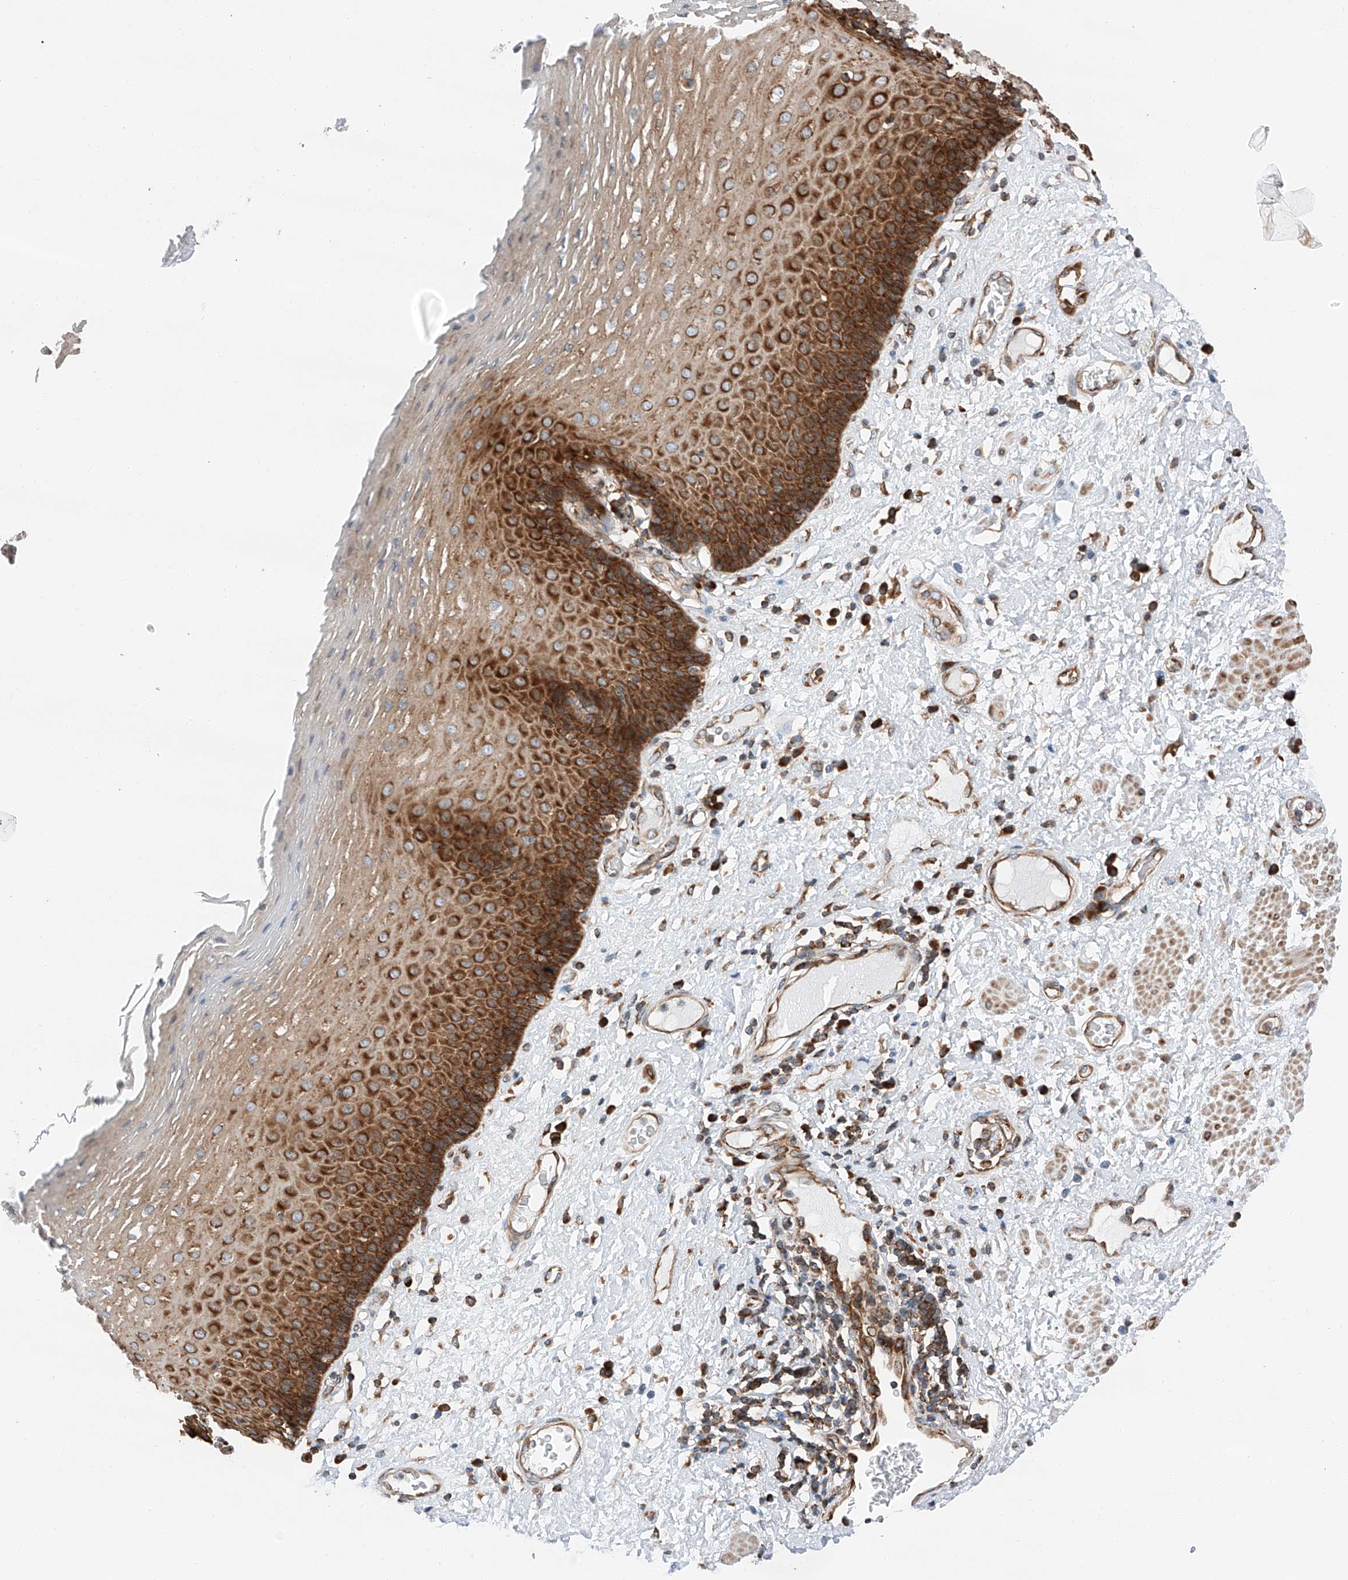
{"staining": {"intensity": "strong", "quantity": "25%-75%", "location": "cytoplasmic/membranous"}, "tissue": "esophagus", "cell_type": "Squamous epithelial cells", "image_type": "normal", "snomed": [{"axis": "morphology", "description": "Normal tissue, NOS"}, {"axis": "morphology", "description": "Adenocarcinoma, NOS"}, {"axis": "topography", "description": "Esophagus"}], "caption": "Immunohistochemistry of unremarkable human esophagus reveals high levels of strong cytoplasmic/membranous staining in approximately 25%-75% of squamous epithelial cells.", "gene": "ZC3H15", "patient": {"sex": "male", "age": 62}}